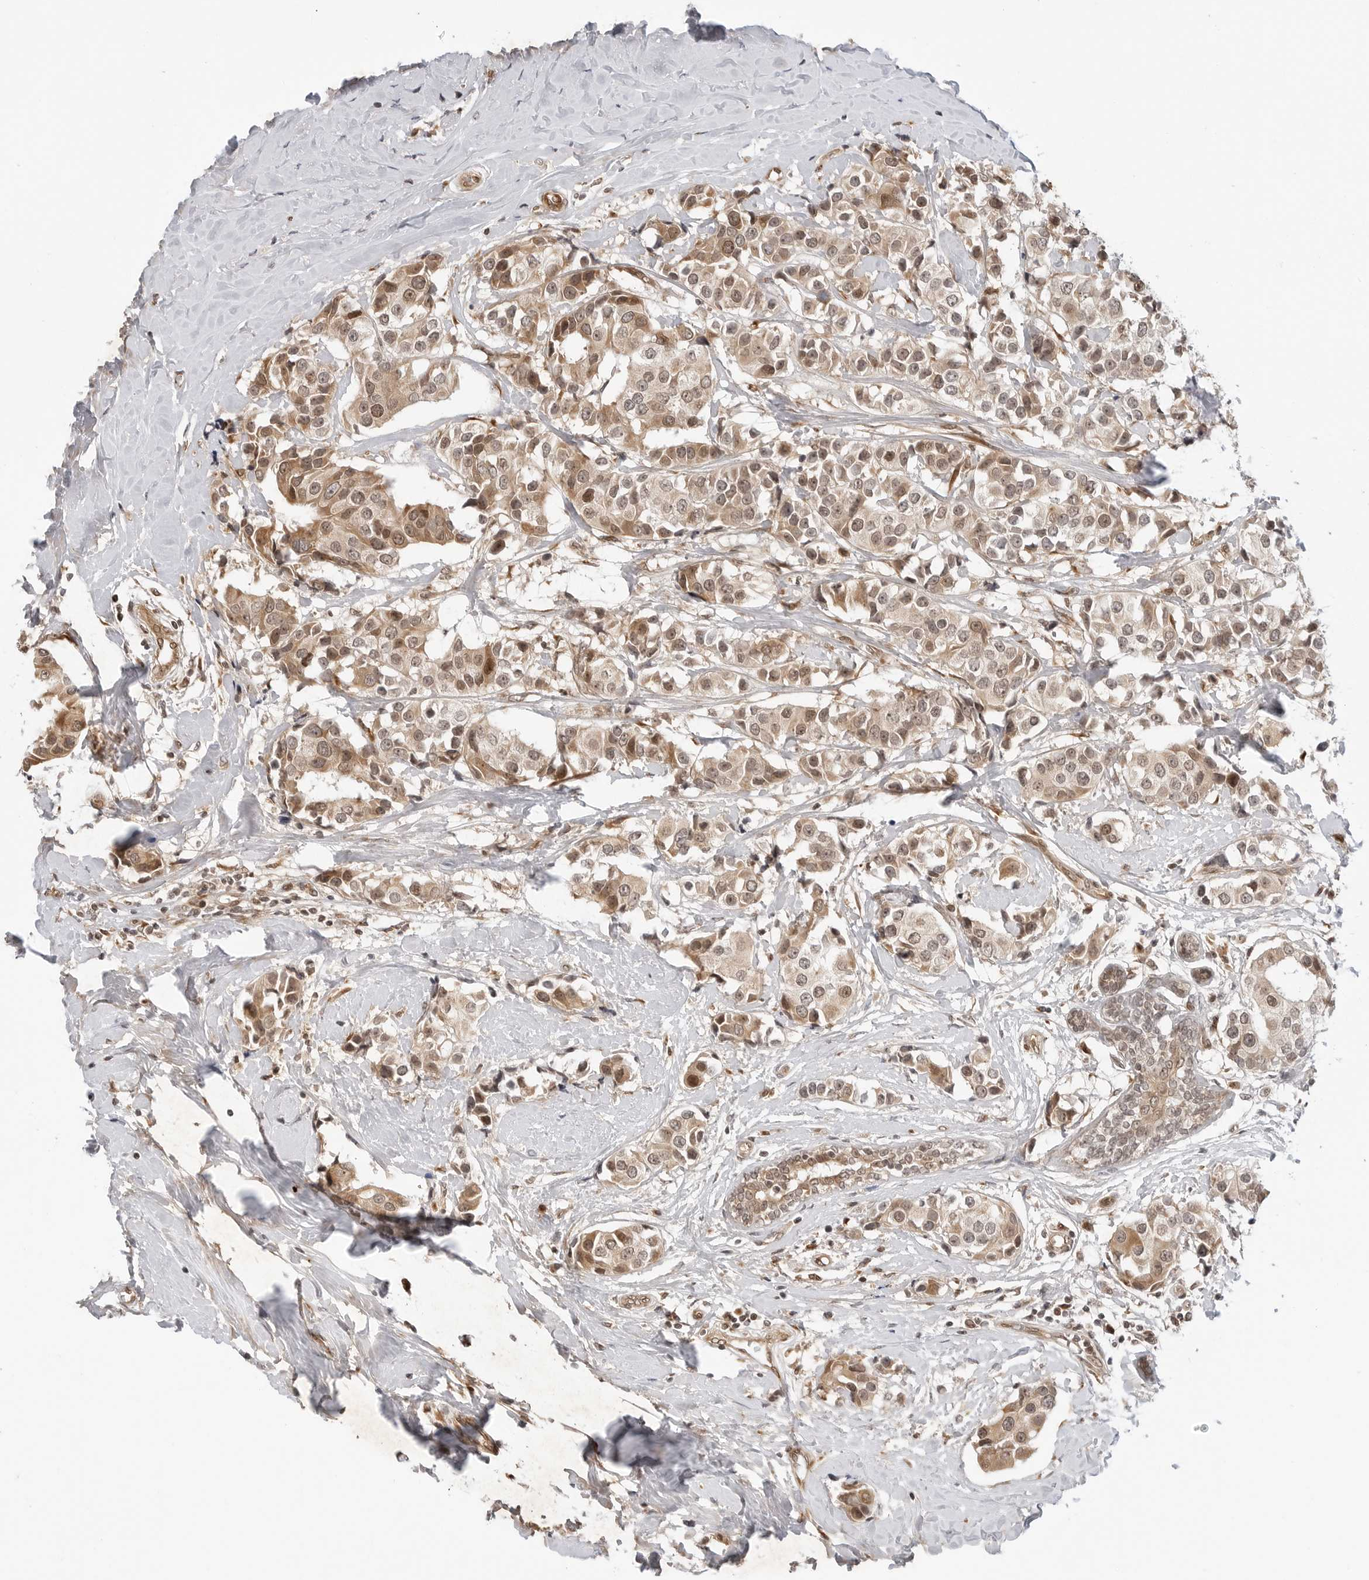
{"staining": {"intensity": "moderate", "quantity": ">75%", "location": "cytoplasmic/membranous,nuclear"}, "tissue": "breast cancer", "cell_type": "Tumor cells", "image_type": "cancer", "snomed": [{"axis": "morphology", "description": "Normal tissue, NOS"}, {"axis": "morphology", "description": "Duct carcinoma"}, {"axis": "topography", "description": "Breast"}], "caption": "Immunohistochemistry histopathology image of neoplastic tissue: intraductal carcinoma (breast) stained using immunohistochemistry shows medium levels of moderate protein expression localized specifically in the cytoplasmic/membranous and nuclear of tumor cells, appearing as a cytoplasmic/membranous and nuclear brown color.", "gene": "TIPRL", "patient": {"sex": "female", "age": 39}}